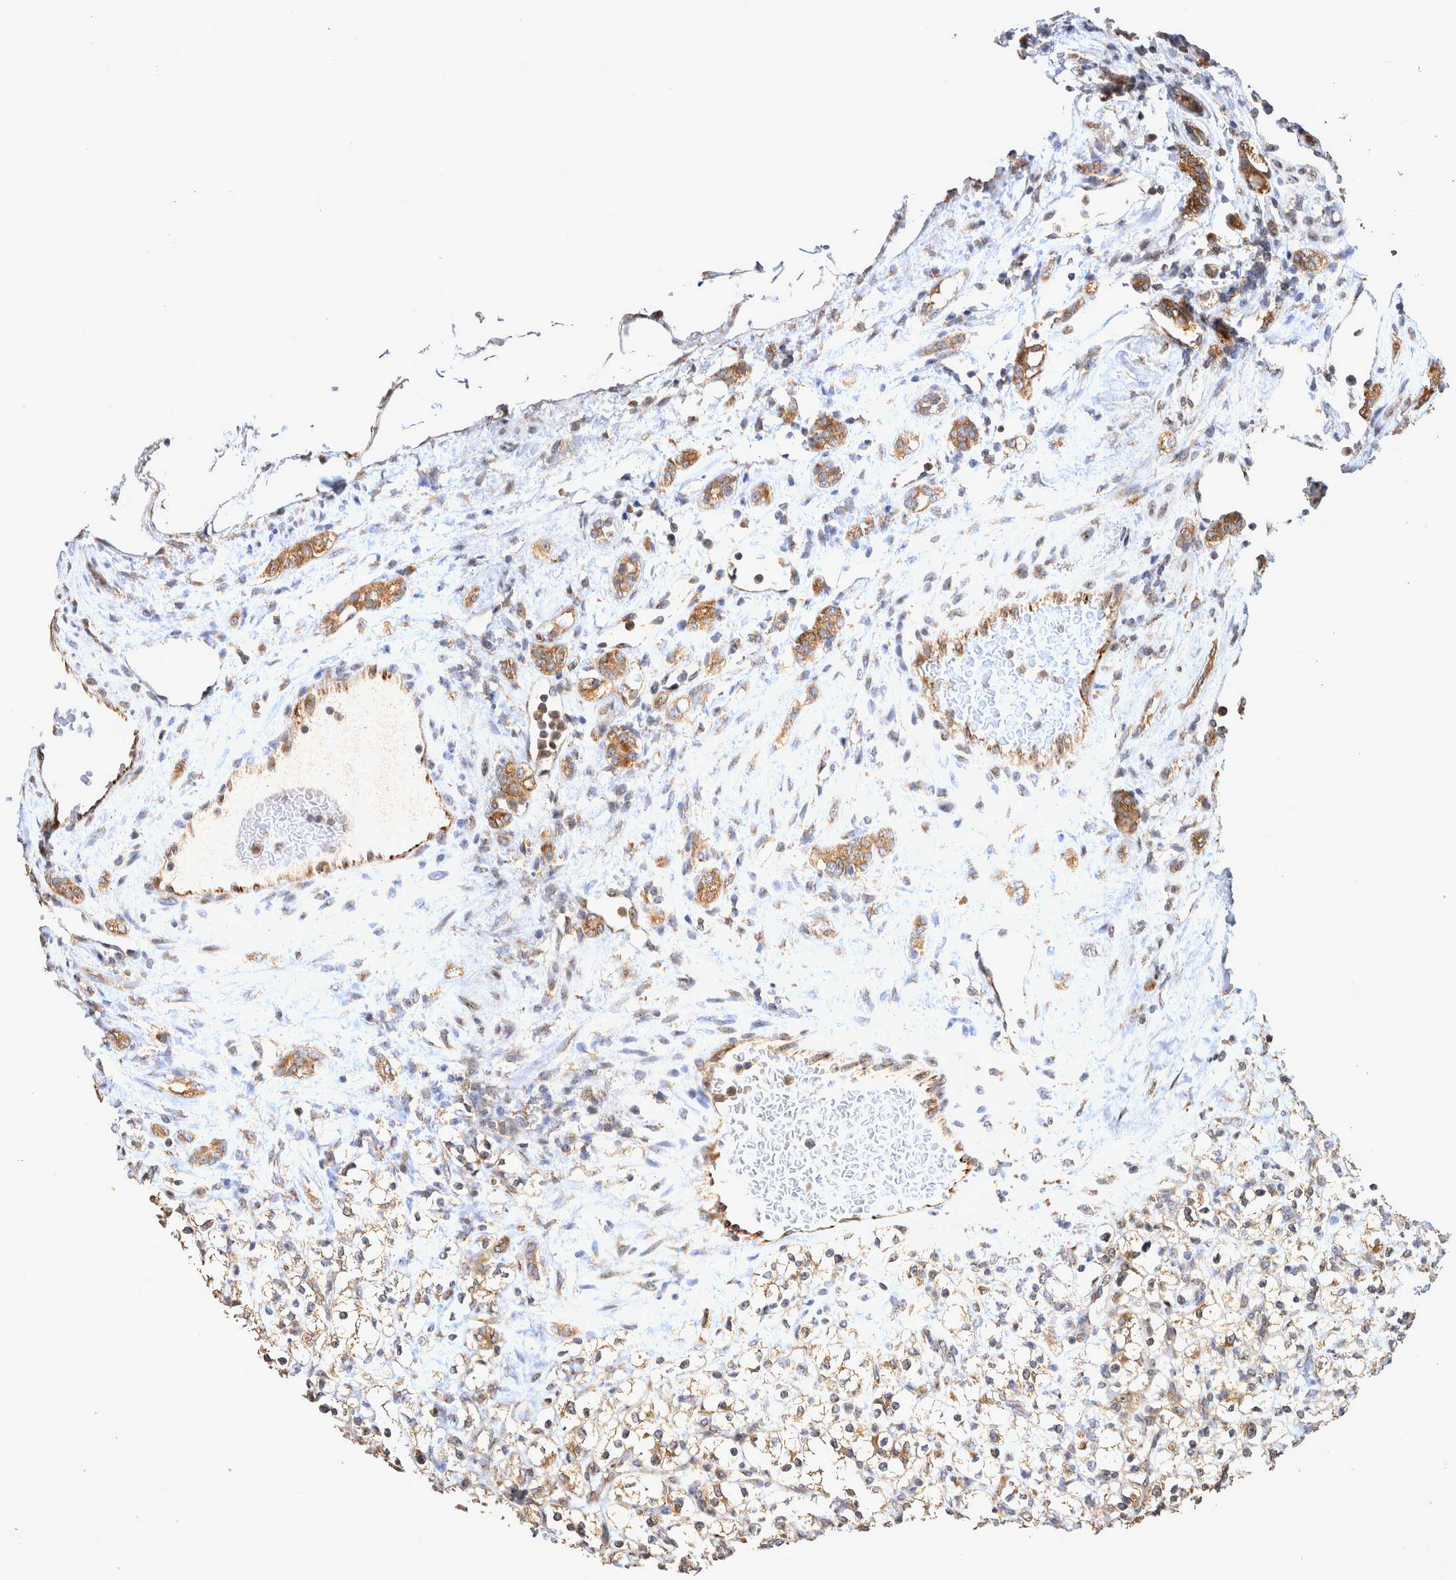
{"staining": {"intensity": "moderate", "quantity": "25%-75%", "location": "cytoplasmic/membranous"}, "tissue": "renal cancer", "cell_type": "Tumor cells", "image_type": "cancer", "snomed": [{"axis": "morphology", "description": "Normal tissue, NOS"}, {"axis": "morphology", "description": "Adenocarcinoma, NOS"}, {"axis": "topography", "description": "Kidney"}], "caption": "Immunohistochemistry staining of renal adenocarcinoma, which demonstrates medium levels of moderate cytoplasmic/membranous expression in about 25%-75% of tumor cells indicating moderate cytoplasmic/membranous protein positivity. The staining was performed using DAB (brown) for protein detection and nuclei were counterstained in hematoxylin (blue).", "gene": "ATXN2", "patient": {"sex": "female", "age": 72}}